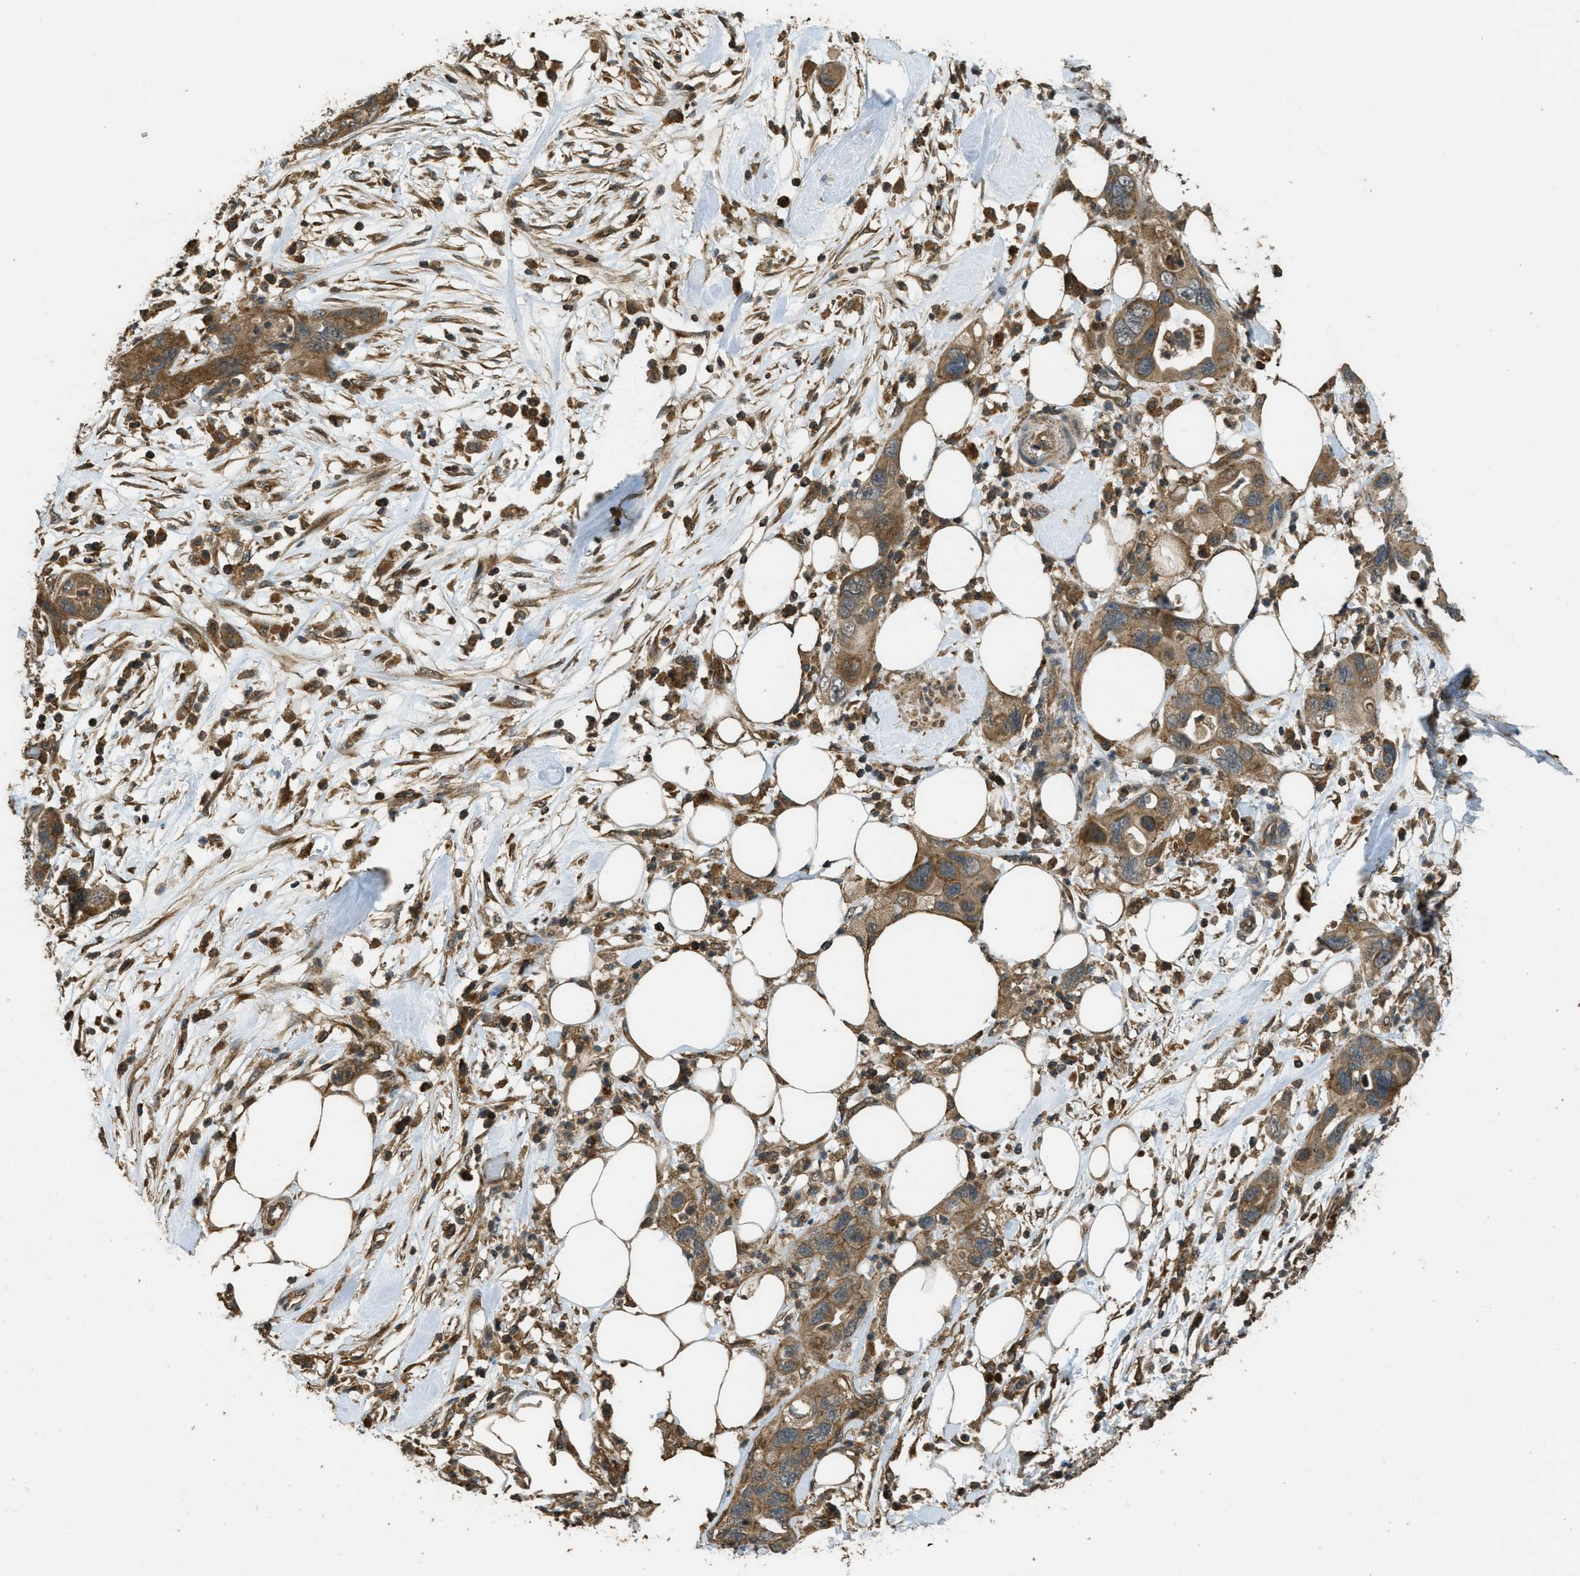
{"staining": {"intensity": "moderate", "quantity": ">75%", "location": "cytoplasmic/membranous"}, "tissue": "pancreatic cancer", "cell_type": "Tumor cells", "image_type": "cancer", "snomed": [{"axis": "morphology", "description": "Adenocarcinoma, NOS"}, {"axis": "topography", "description": "Pancreas"}], "caption": "Adenocarcinoma (pancreatic) was stained to show a protein in brown. There is medium levels of moderate cytoplasmic/membranous expression in approximately >75% of tumor cells.", "gene": "PPP6R3", "patient": {"sex": "female", "age": 71}}